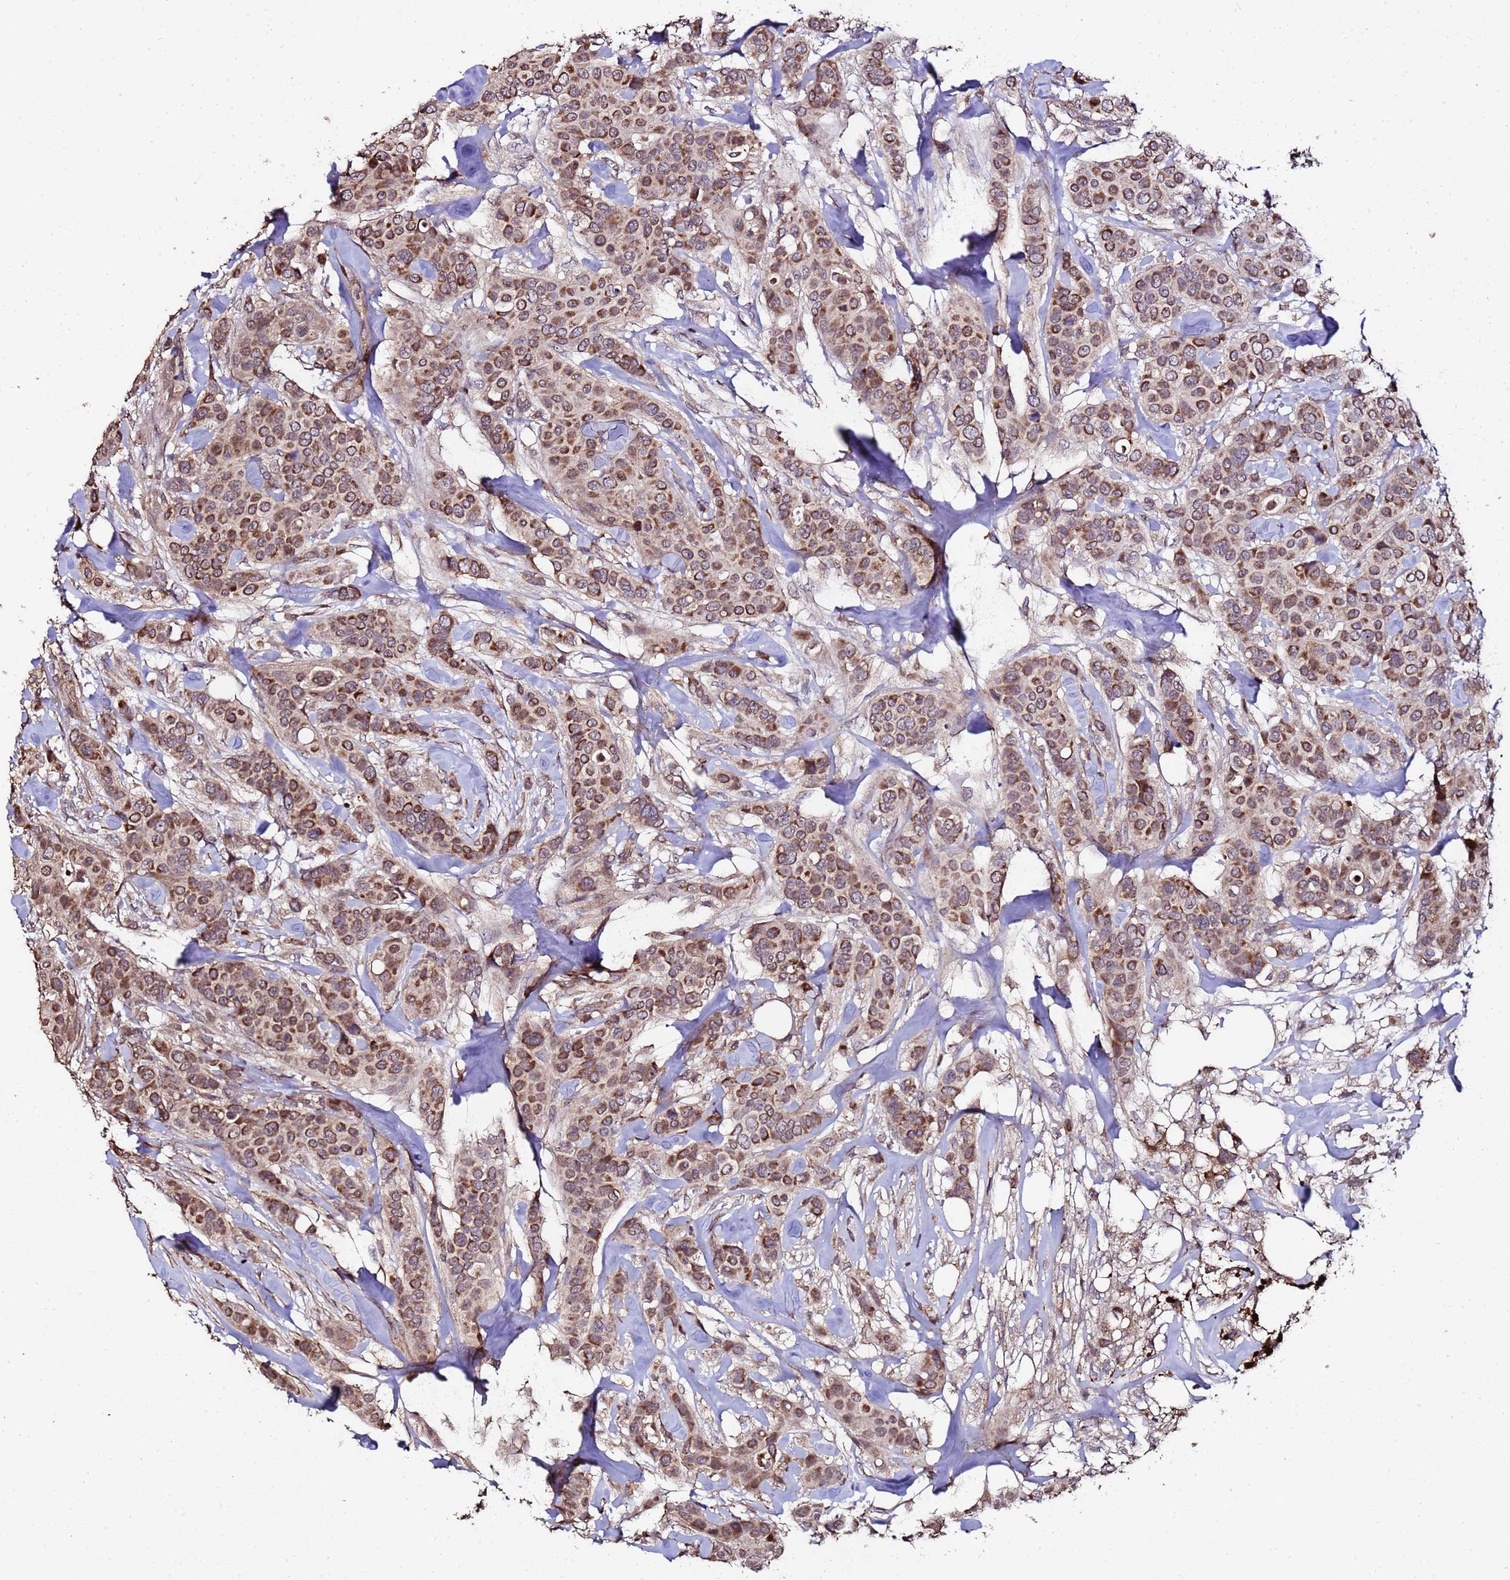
{"staining": {"intensity": "moderate", "quantity": ">75%", "location": "cytoplasmic/membranous,nuclear"}, "tissue": "breast cancer", "cell_type": "Tumor cells", "image_type": "cancer", "snomed": [{"axis": "morphology", "description": "Lobular carcinoma"}, {"axis": "topography", "description": "Breast"}], "caption": "Human breast cancer (lobular carcinoma) stained with a protein marker displays moderate staining in tumor cells.", "gene": "PRODH", "patient": {"sex": "female", "age": 51}}